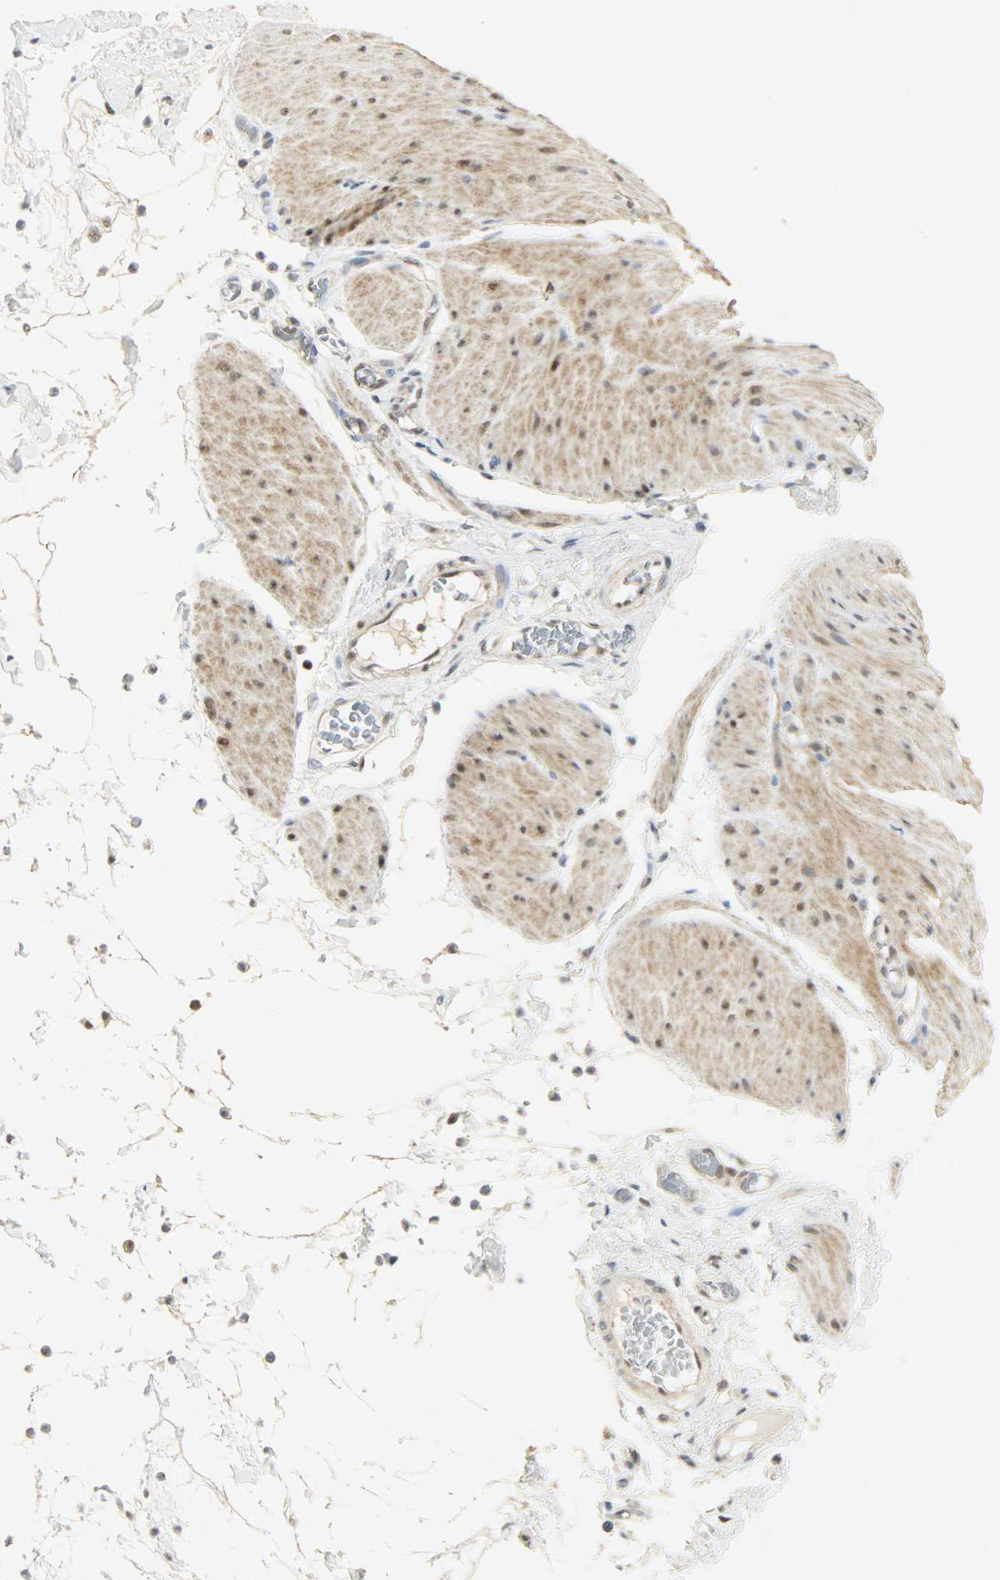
{"staining": {"intensity": "weak", "quantity": "<25%", "location": "nuclear"}, "tissue": "smooth muscle", "cell_type": "Smooth muscle cells", "image_type": "normal", "snomed": [{"axis": "morphology", "description": "Normal tissue, NOS"}, {"axis": "topography", "description": "Smooth muscle"}, {"axis": "topography", "description": "Colon"}], "caption": "An IHC image of benign smooth muscle is shown. There is no staining in smooth muscle cells of smooth muscle. (DAB IHC with hematoxylin counter stain).", "gene": "NPEPL1", "patient": {"sex": "male", "age": 67}}